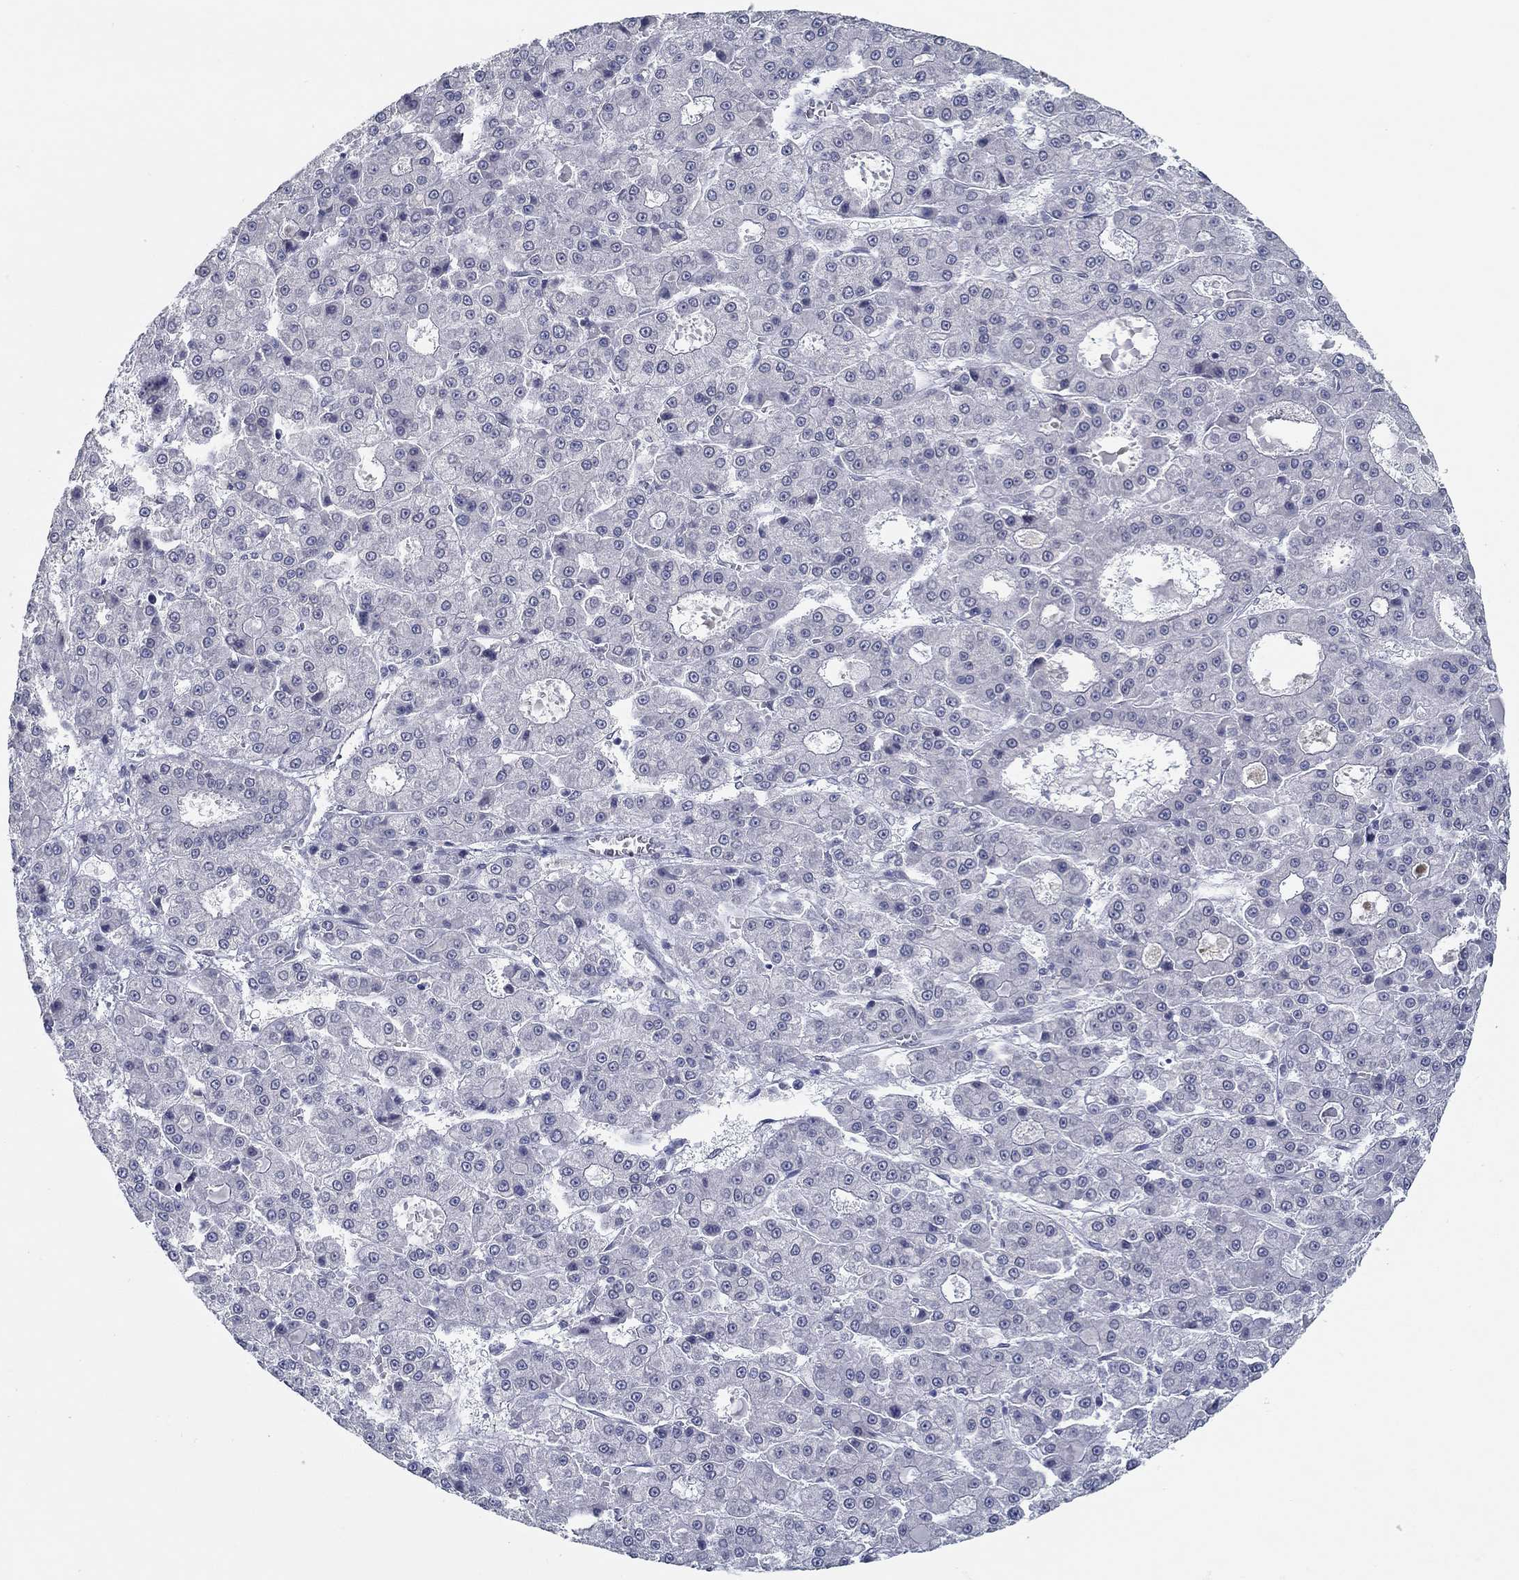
{"staining": {"intensity": "negative", "quantity": "none", "location": "none"}, "tissue": "liver cancer", "cell_type": "Tumor cells", "image_type": "cancer", "snomed": [{"axis": "morphology", "description": "Carcinoma, Hepatocellular, NOS"}, {"axis": "topography", "description": "Liver"}], "caption": "Immunohistochemical staining of hepatocellular carcinoma (liver) demonstrates no significant positivity in tumor cells.", "gene": "NUP155", "patient": {"sex": "male", "age": 70}}